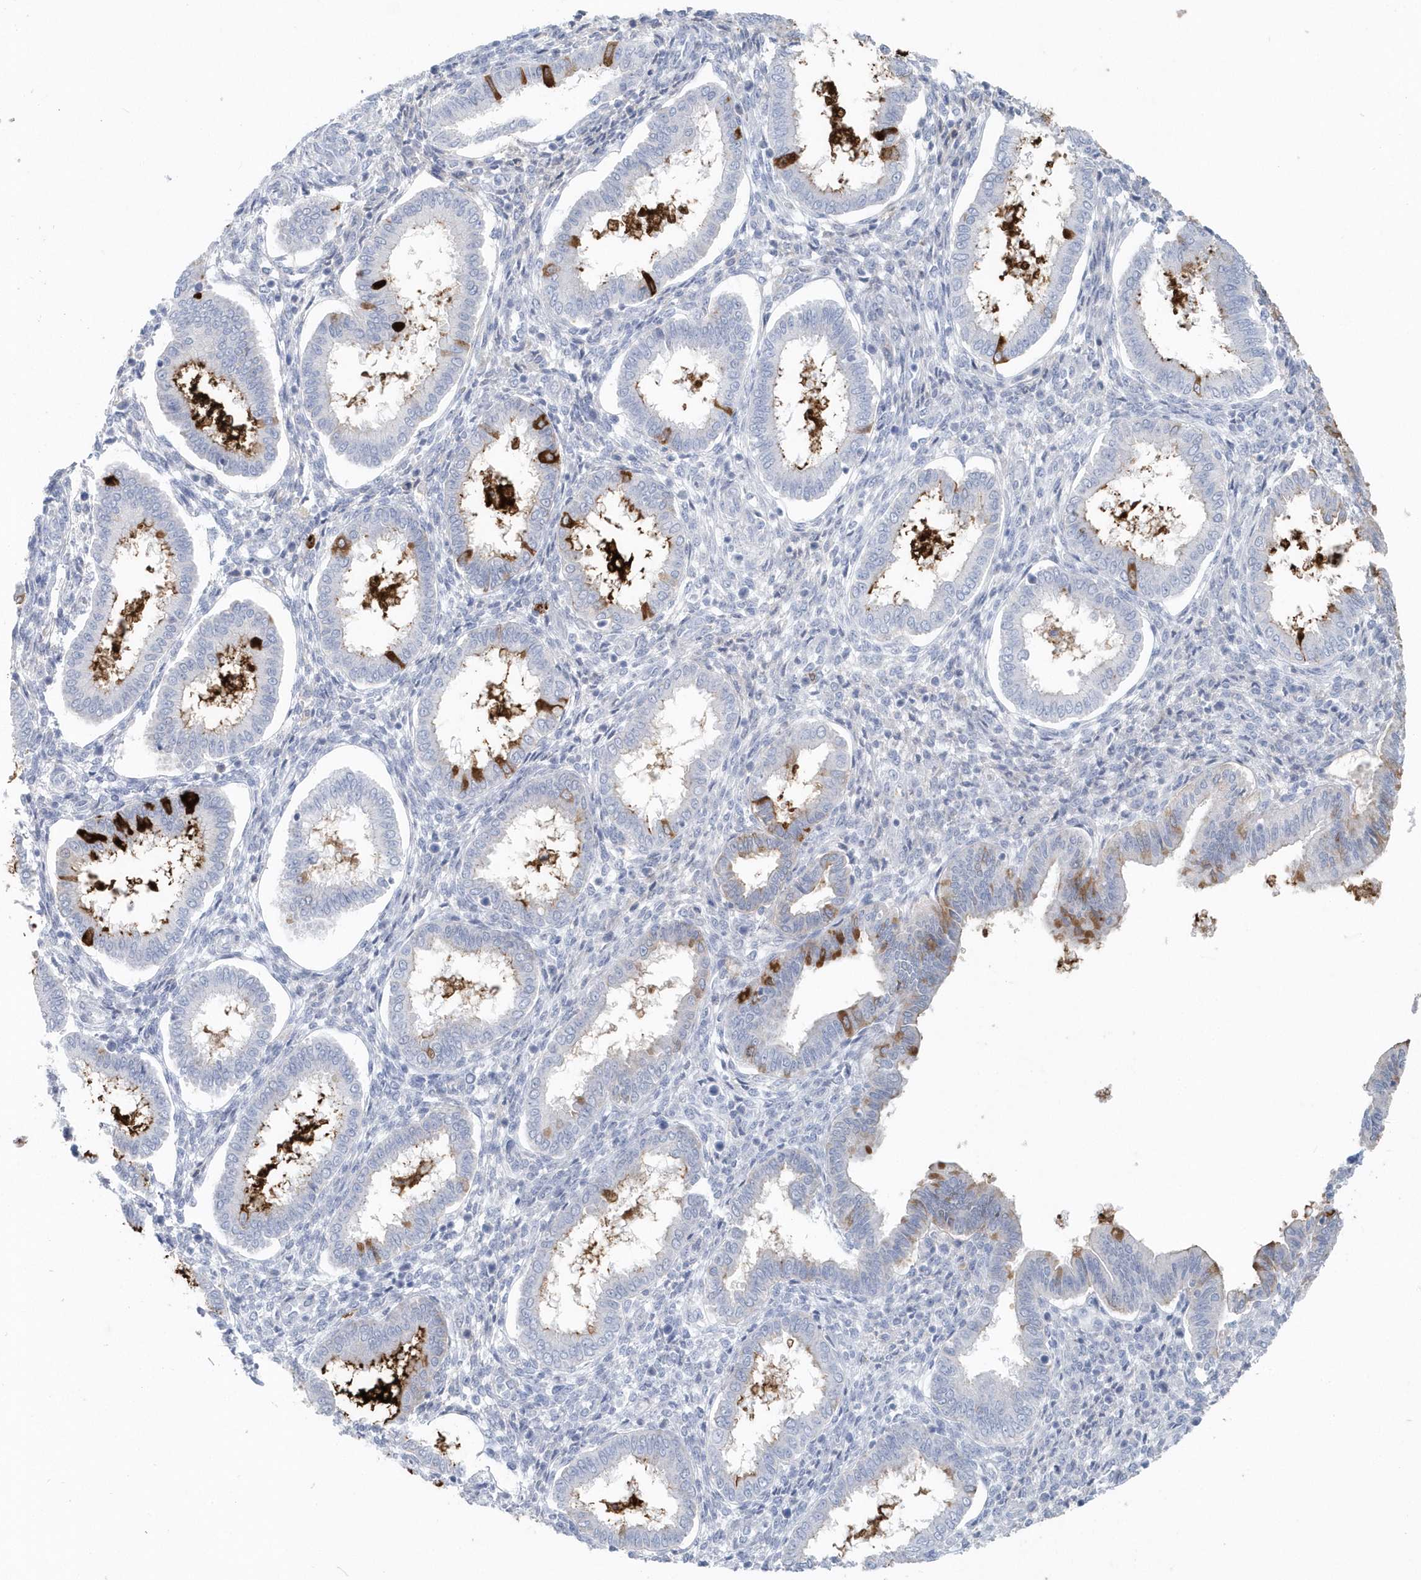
{"staining": {"intensity": "negative", "quantity": "none", "location": "none"}, "tissue": "endometrium", "cell_type": "Cells in endometrial stroma", "image_type": "normal", "snomed": [{"axis": "morphology", "description": "Normal tissue, NOS"}, {"axis": "topography", "description": "Endometrium"}], "caption": "The image shows no staining of cells in endometrial stroma in normal endometrium. (DAB immunohistochemistry visualized using brightfield microscopy, high magnification).", "gene": "JCHAIN", "patient": {"sex": "female", "age": 24}}